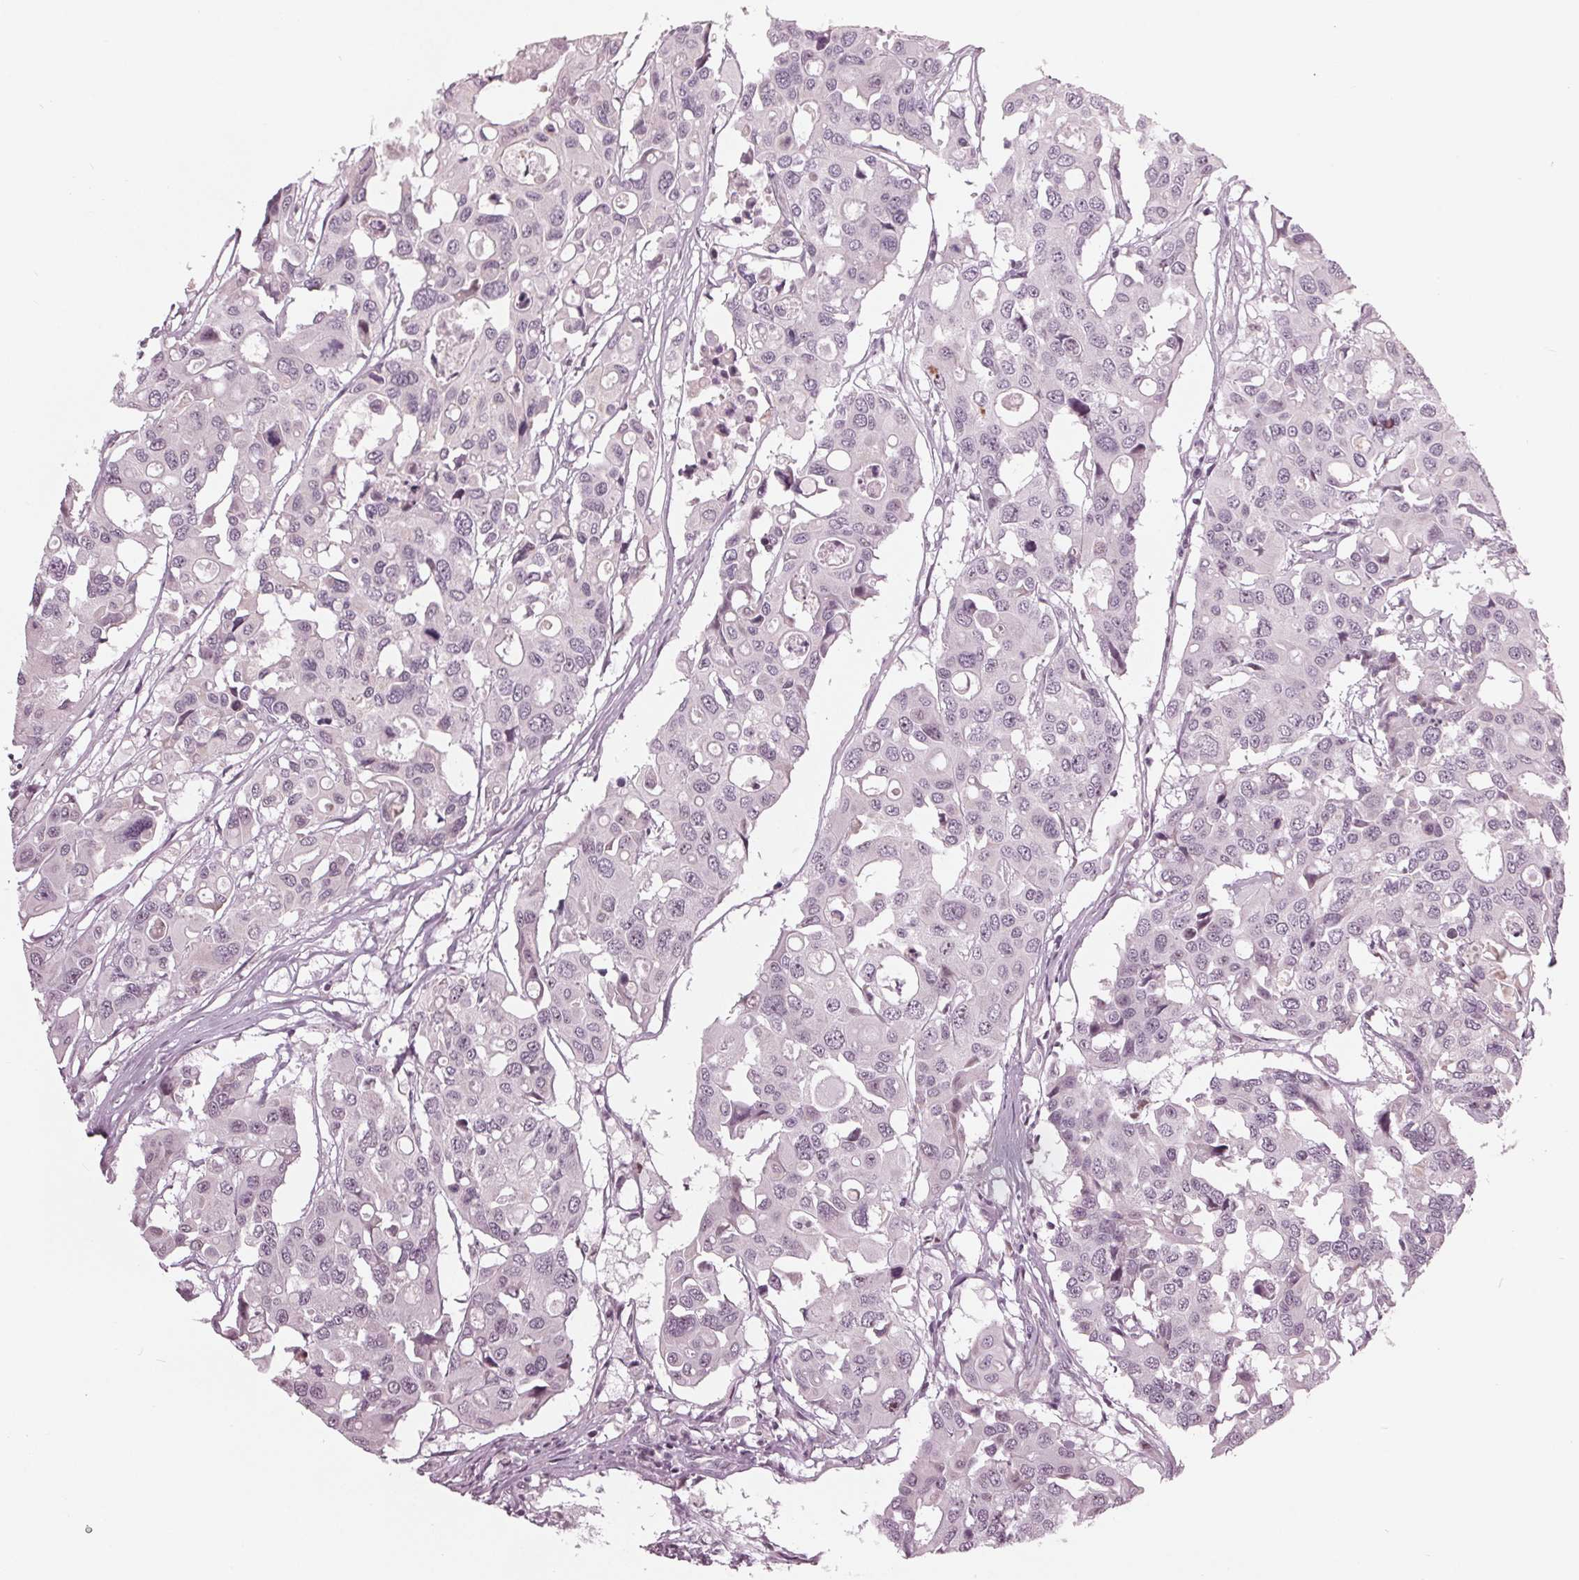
{"staining": {"intensity": "negative", "quantity": "none", "location": "none"}, "tissue": "colorectal cancer", "cell_type": "Tumor cells", "image_type": "cancer", "snomed": [{"axis": "morphology", "description": "Adenocarcinoma, NOS"}, {"axis": "topography", "description": "Colon"}], "caption": "Tumor cells are negative for brown protein staining in colorectal cancer.", "gene": "ADPRHL1", "patient": {"sex": "male", "age": 77}}